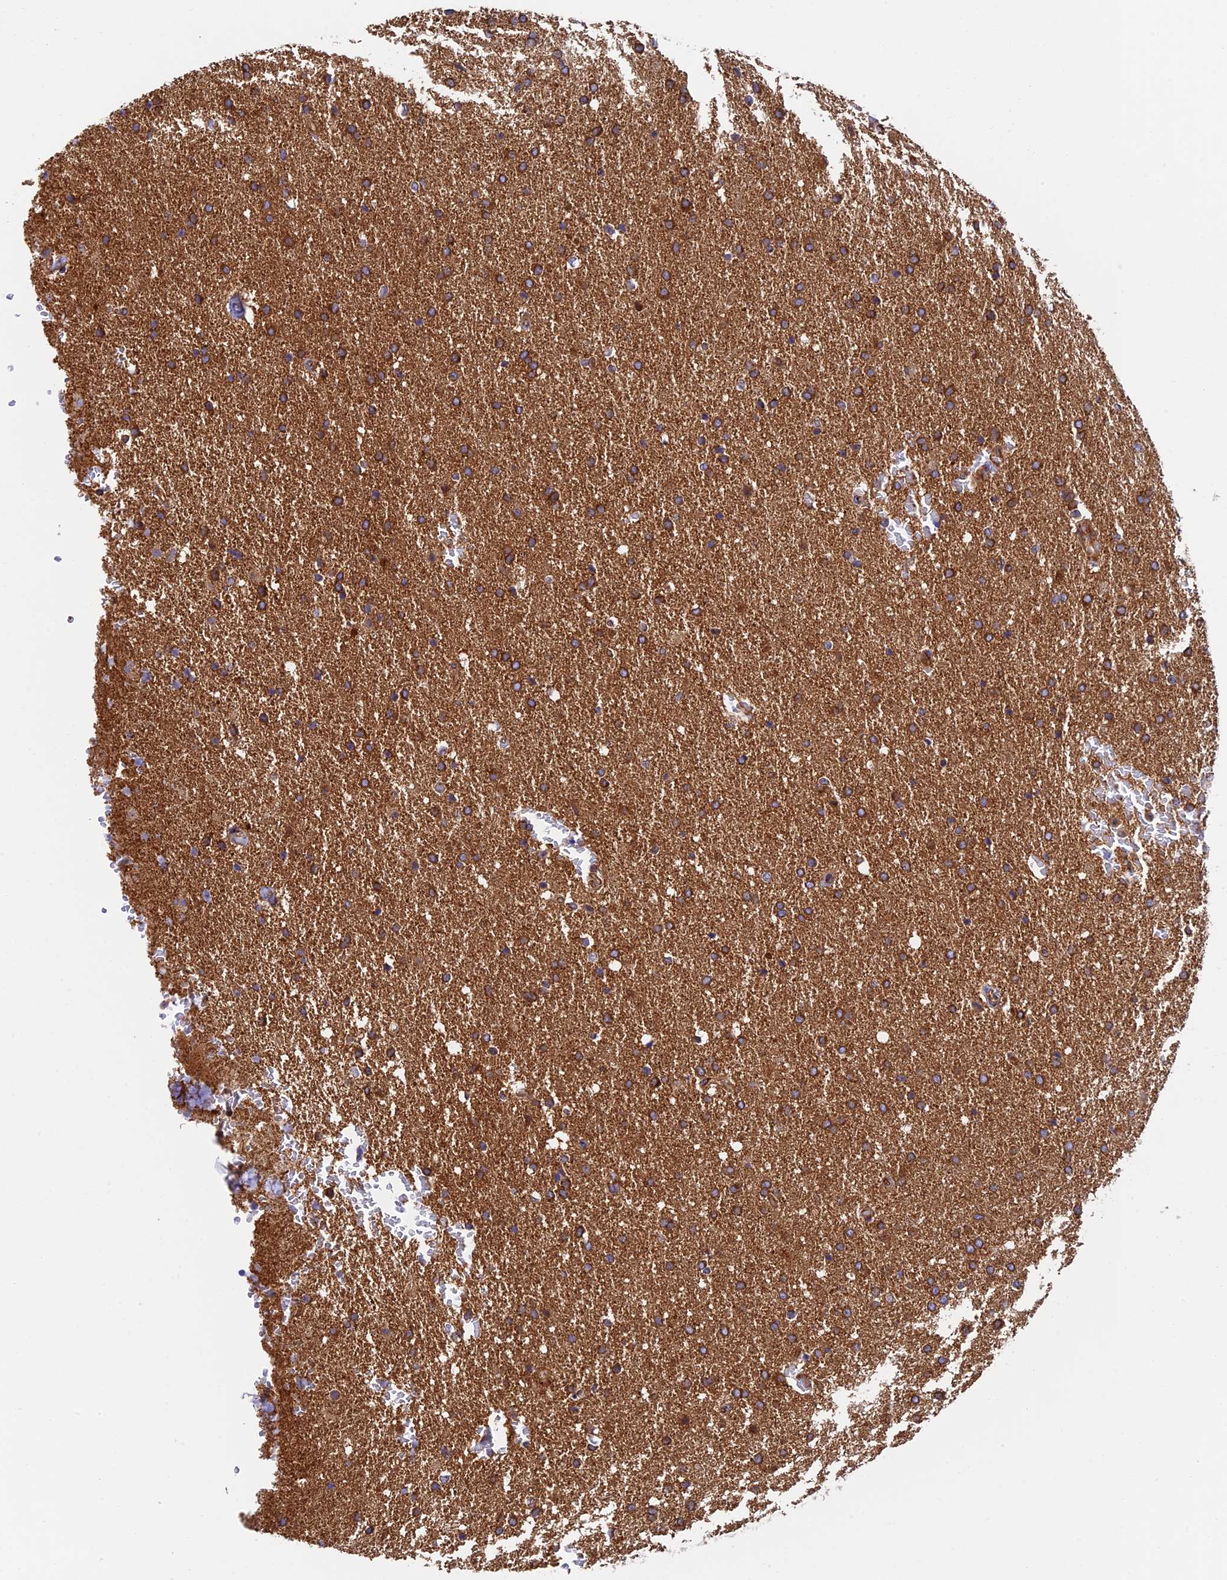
{"staining": {"intensity": "moderate", "quantity": ">75%", "location": "cytoplasmic/membranous"}, "tissue": "glioma", "cell_type": "Tumor cells", "image_type": "cancer", "snomed": [{"axis": "morphology", "description": "Glioma, malignant, High grade"}, {"axis": "topography", "description": "Brain"}], "caption": "A high-resolution photomicrograph shows immunohistochemistry (IHC) staining of high-grade glioma (malignant), which displays moderate cytoplasmic/membranous positivity in approximately >75% of tumor cells.", "gene": "DCTN2", "patient": {"sex": "male", "age": 72}}